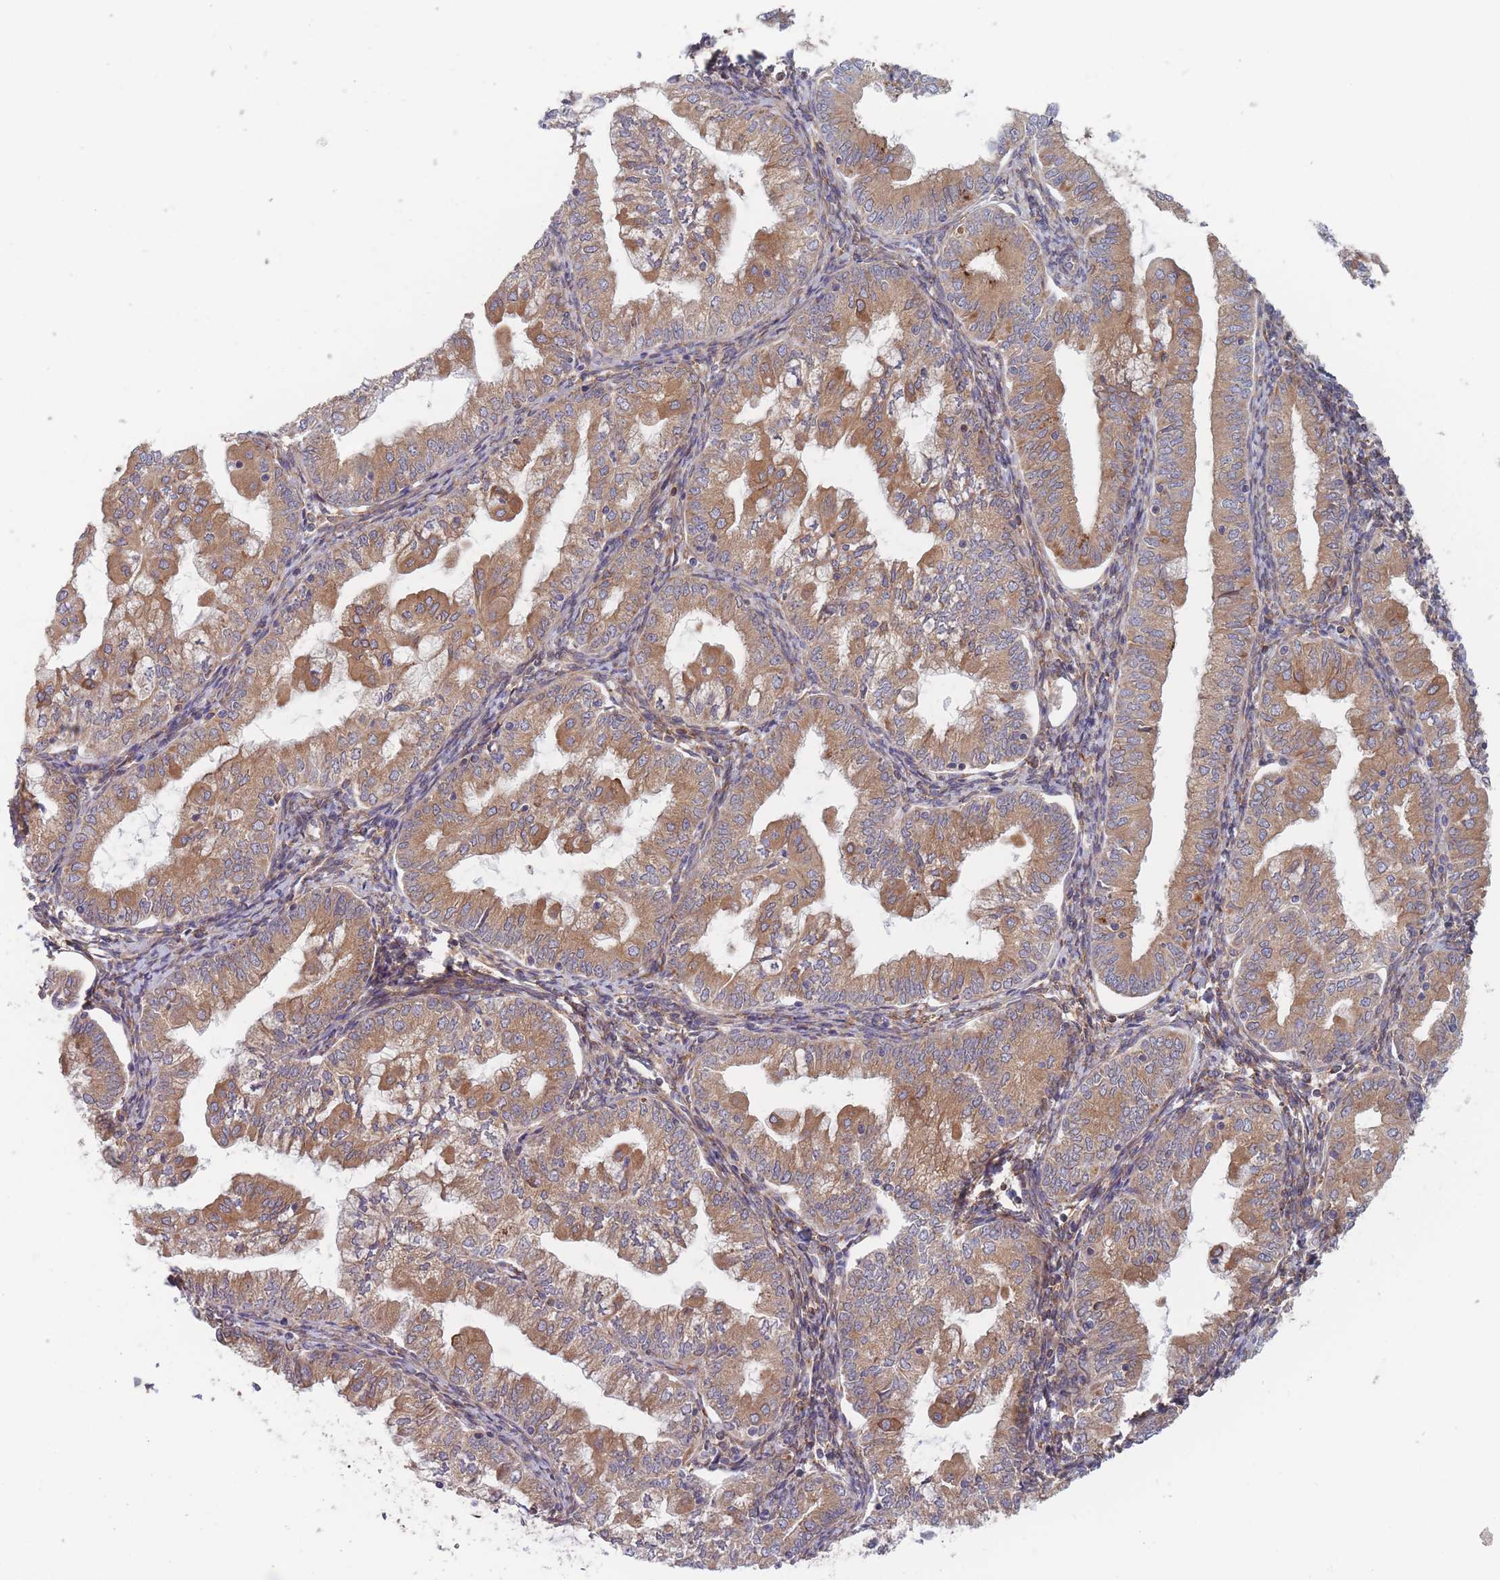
{"staining": {"intensity": "moderate", "quantity": ">75%", "location": "cytoplasmic/membranous"}, "tissue": "endometrial cancer", "cell_type": "Tumor cells", "image_type": "cancer", "snomed": [{"axis": "morphology", "description": "Adenocarcinoma, NOS"}, {"axis": "topography", "description": "Endometrium"}], "caption": "High-power microscopy captured an immunohistochemistry (IHC) image of endometrial cancer, revealing moderate cytoplasmic/membranous positivity in approximately >75% of tumor cells.", "gene": "KDSR", "patient": {"sex": "female", "age": 55}}